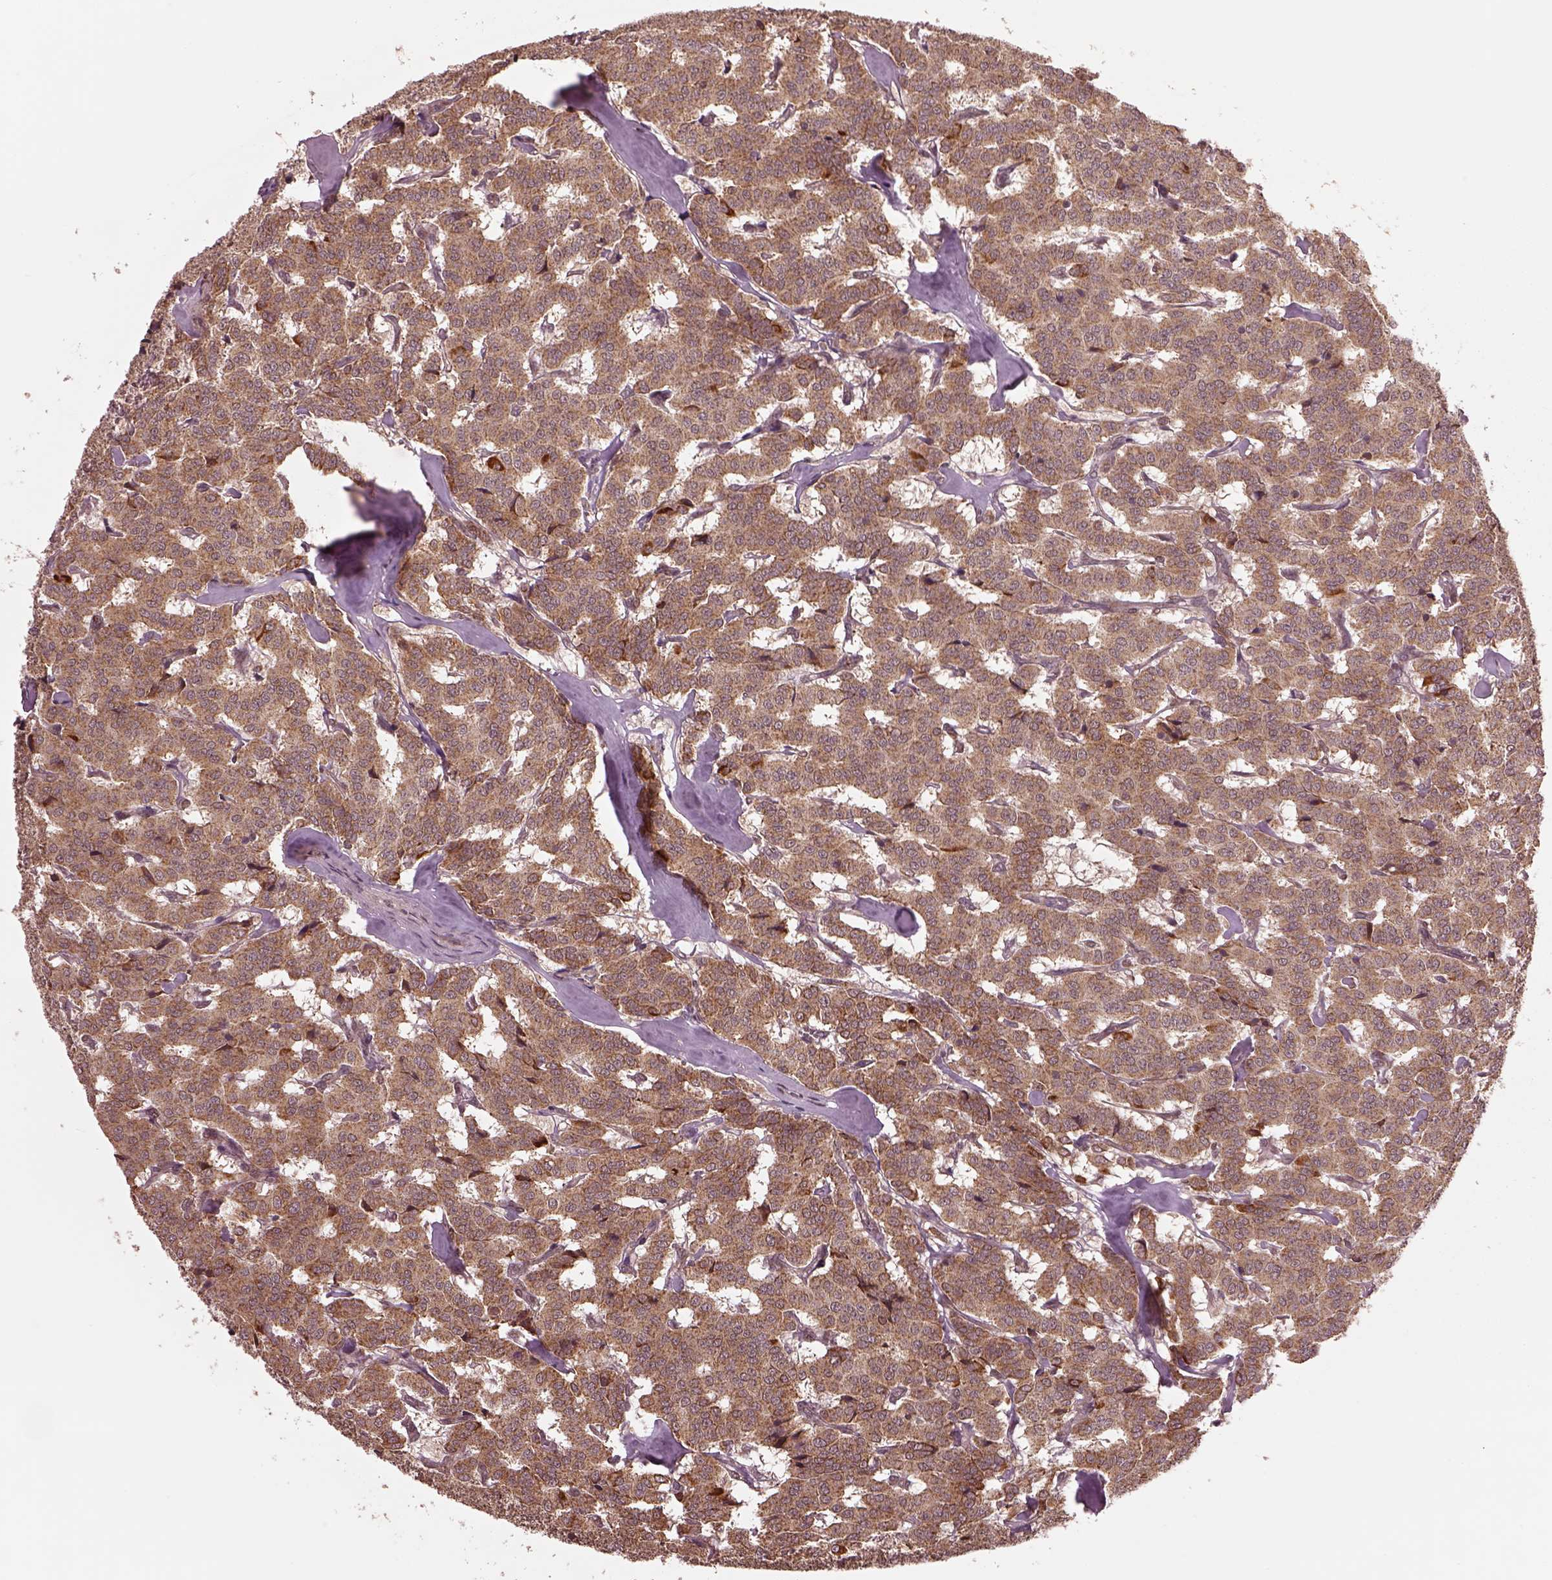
{"staining": {"intensity": "moderate", "quantity": ">75%", "location": "cytoplasmic/membranous"}, "tissue": "carcinoid", "cell_type": "Tumor cells", "image_type": "cancer", "snomed": [{"axis": "morphology", "description": "Carcinoid, malignant, NOS"}, {"axis": "topography", "description": "Lung"}], "caption": "Protein analysis of carcinoid tissue reveals moderate cytoplasmic/membranous staining in about >75% of tumor cells. The protein is stained brown, and the nuclei are stained in blue (DAB (3,3'-diaminobenzidine) IHC with brightfield microscopy, high magnification).", "gene": "SEL1L3", "patient": {"sex": "female", "age": 46}}